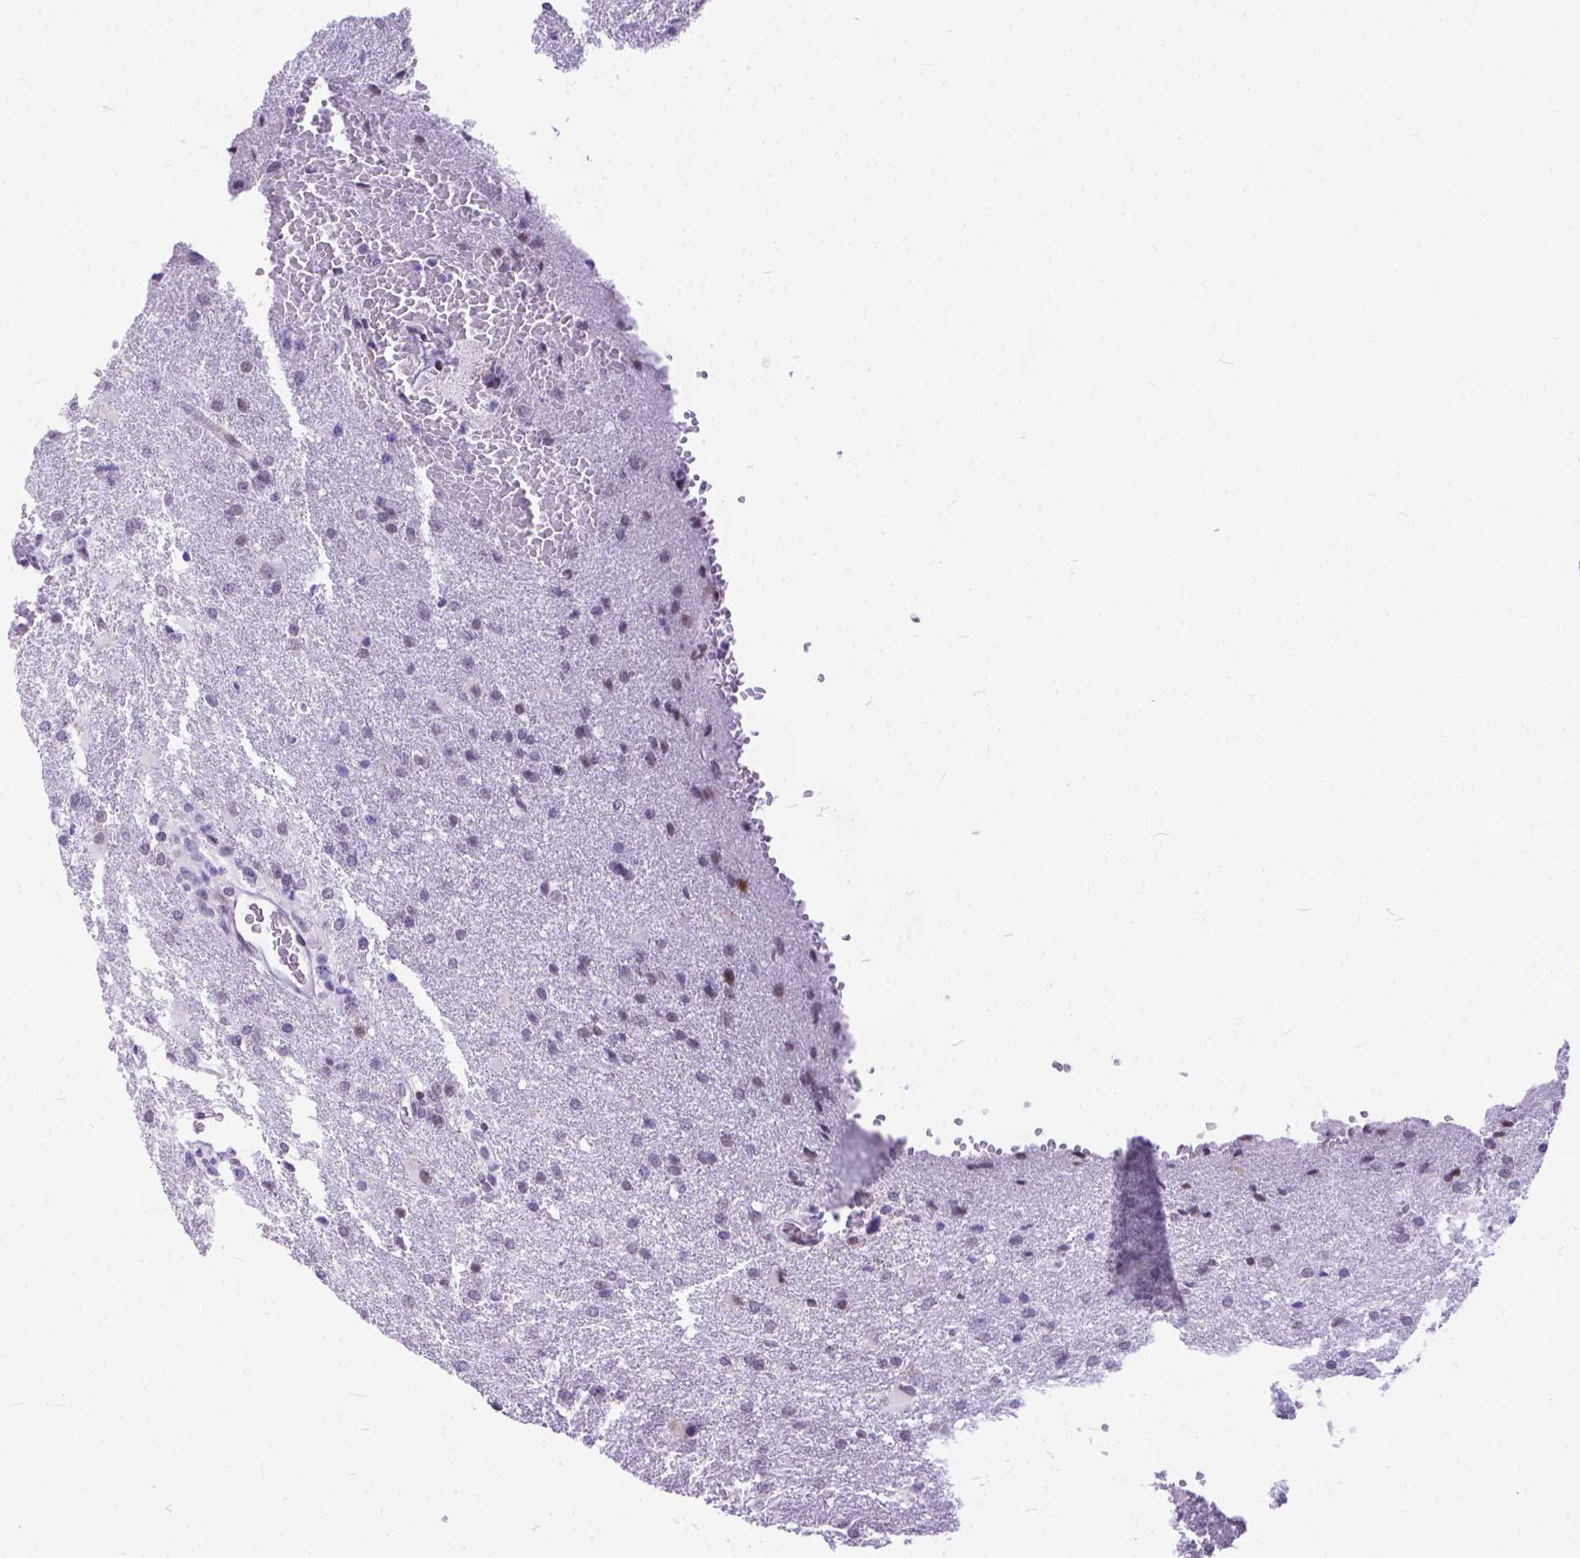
{"staining": {"intensity": "moderate", "quantity": "<25%", "location": "cytoplasmic/membranous,nuclear"}, "tissue": "glioma", "cell_type": "Tumor cells", "image_type": "cancer", "snomed": [{"axis": "morphology", "description": "Glioma, malignant, High grade"}, {"axis": "topography", "description": "Brain"}], "caption": "Human glioma stained with a brown dye shows moderate cytoplasmic/membranous and nuclear positive expression in about <25% of tumor cells.", "gene": "FAM124B", "patient": {"sex": "male", "age": 68}}